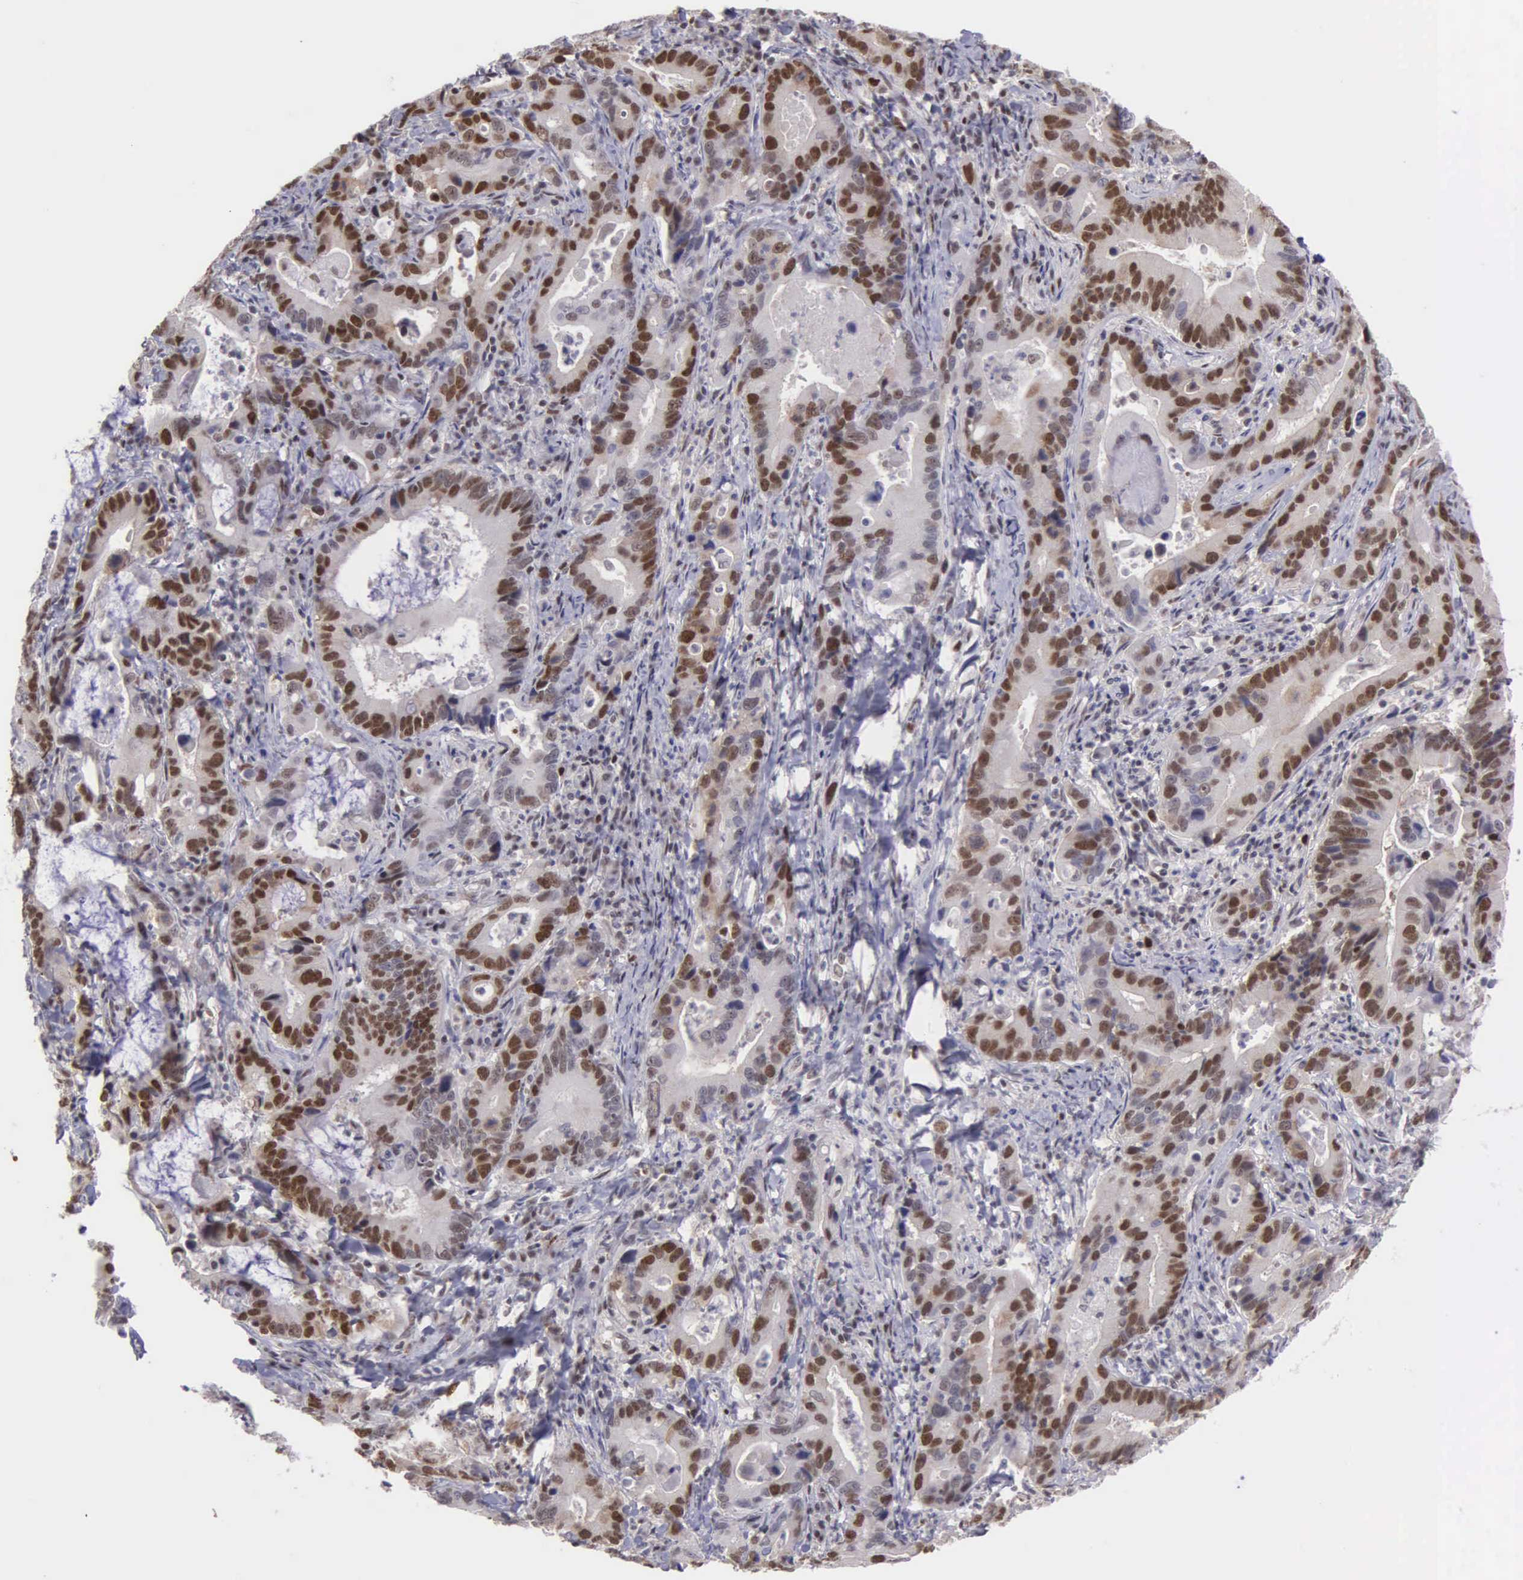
{"staining": {"intensity": "moderate", "quantity": ">75%", "location": "cytoplasmic/membranous,nuclear"}, "tissue": "stomach cancer", "cell_type": "Tumor cells", "image_type": "cancer", "snomed": [{"axis": "morphology", "description": "Adenocarcinoma, NOS"}, {"axis": "topography", "description": "Stomach, upper"}], "caption": "DAB (3,3'-diaminobenzidine) immunohistochemical staining of human adenocarcinoma (stomach) exhibits moderate cytoplasmic/membranous and nuclear protein staining in about >75% of tumor cells.", "gene": "UBR7", "patient": {"sex": "male", "age": 63}}